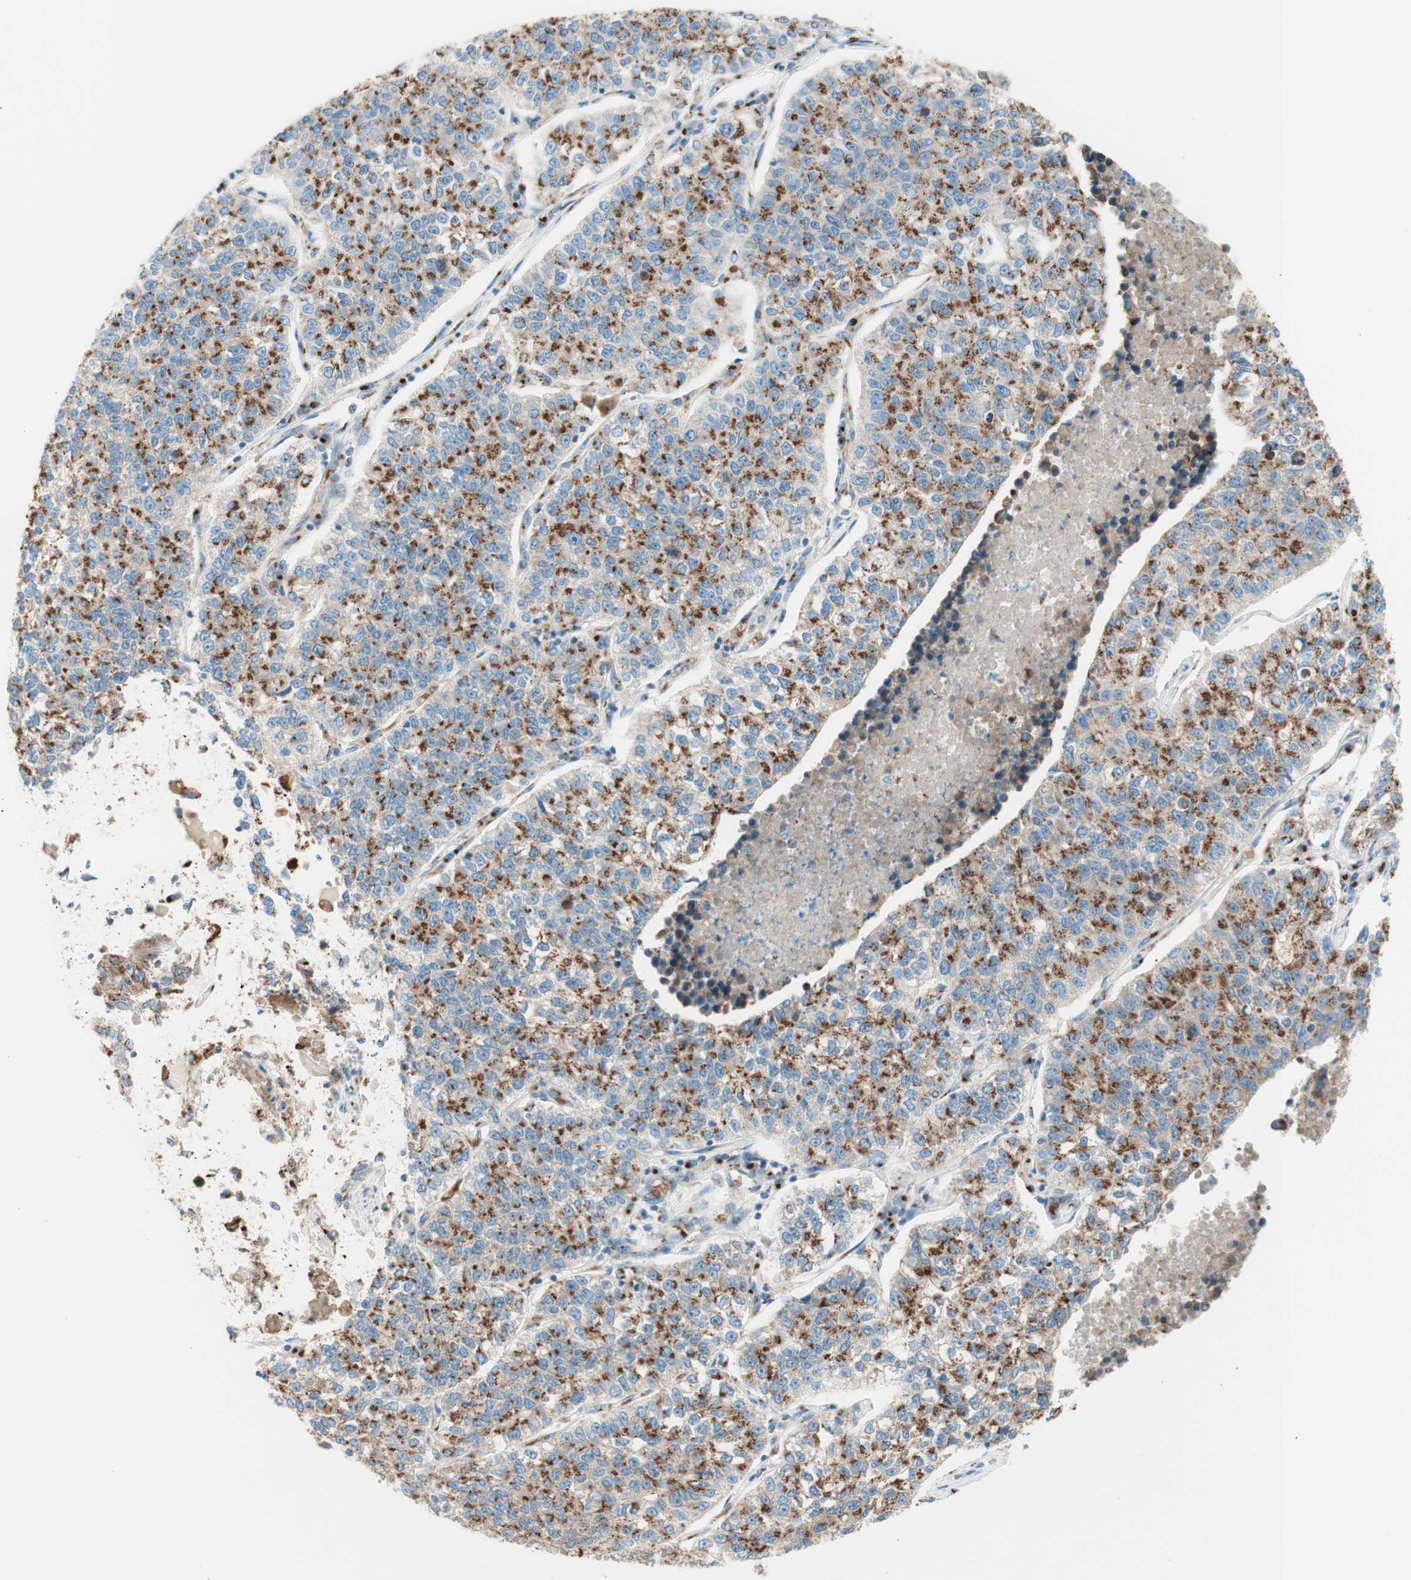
{"staining": {"intensity": "strong", "quantity": ">75%", "location": "cytoplasmic/membranous"}, "tissue": "lung cancer", "cell_type": "Tumor cells", "image_type": "cancer", "snomed": [{"axis": "morphology", "description": "Adenocarcinoma, NOS"}, {"axis": "topography", "description": "Lung"}], "caption": "High-power microscopy captured an immunohistochemistry photomicrograph of lung cancer (adenocarcinoma), revealing strong cytoplasmic/membranous staining in approximately >75% of tumor cells.", "gene": "GOLGB1", "patient": {"sex": "male", "age": 49}}